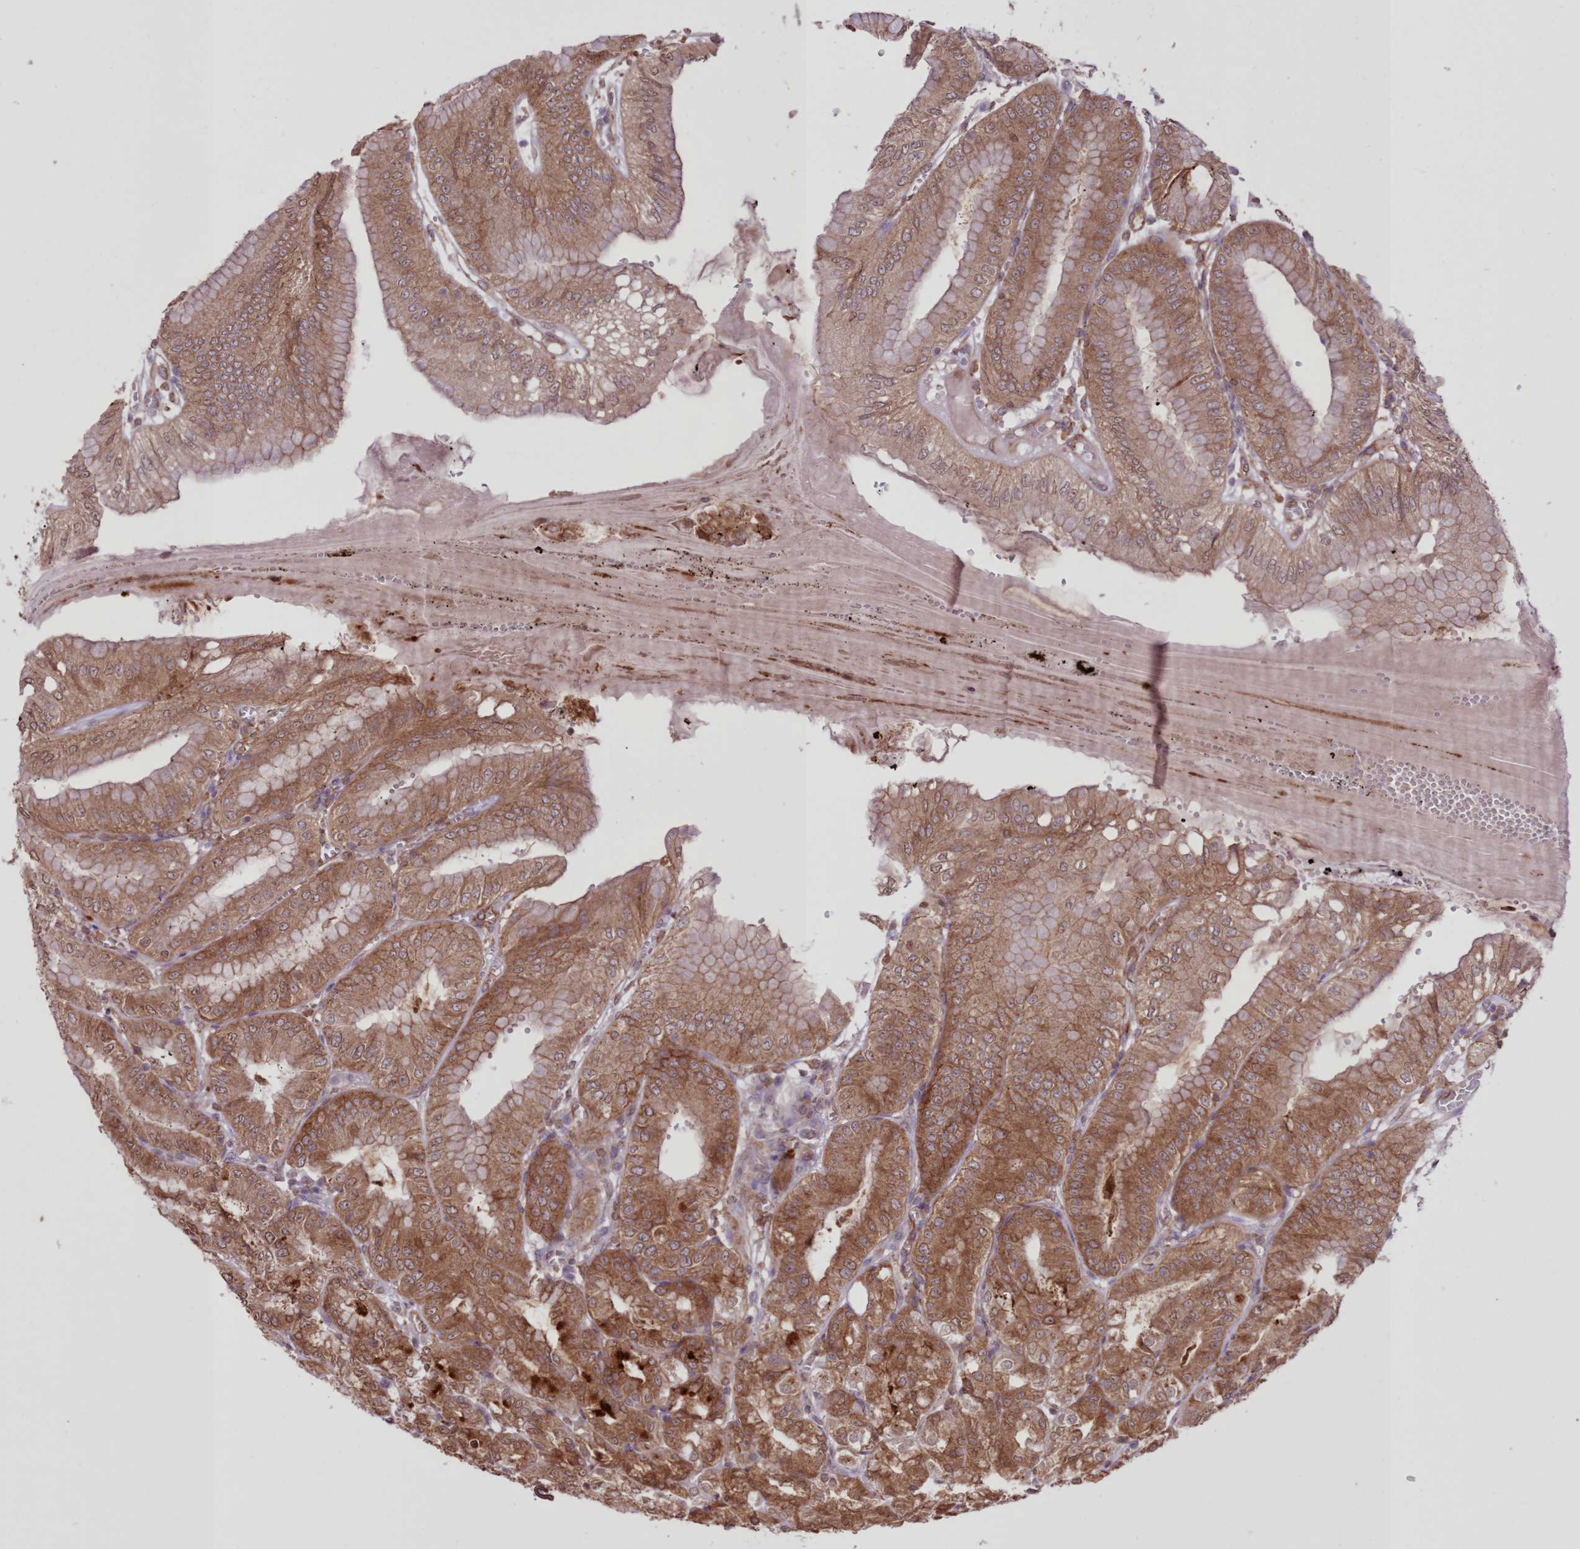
{"staining": {"intensity": "strong", "quantity": ">75%", "location": "cytoplasmic/membranous,nuclear"}, "tissue": "stomach", "cell_type": "Glandular cells", "image_type": "normal", "snomed": [{"axis": "morphology", "description": "Normal tissue, NOS"}, {"axis": "topography", "description": "Stomach, lower"}], "caption": "Immunohistochemistry (IHC) (DAB (3,3'-diaminobenzidine)) staining of benign human stomach reveals strong cytoplasmic/membranous,nuclear protein positivity in approximately >75% of glandular cells.", "gene": "FCHO2", "patient": {"sex": "male", "age": 71}}